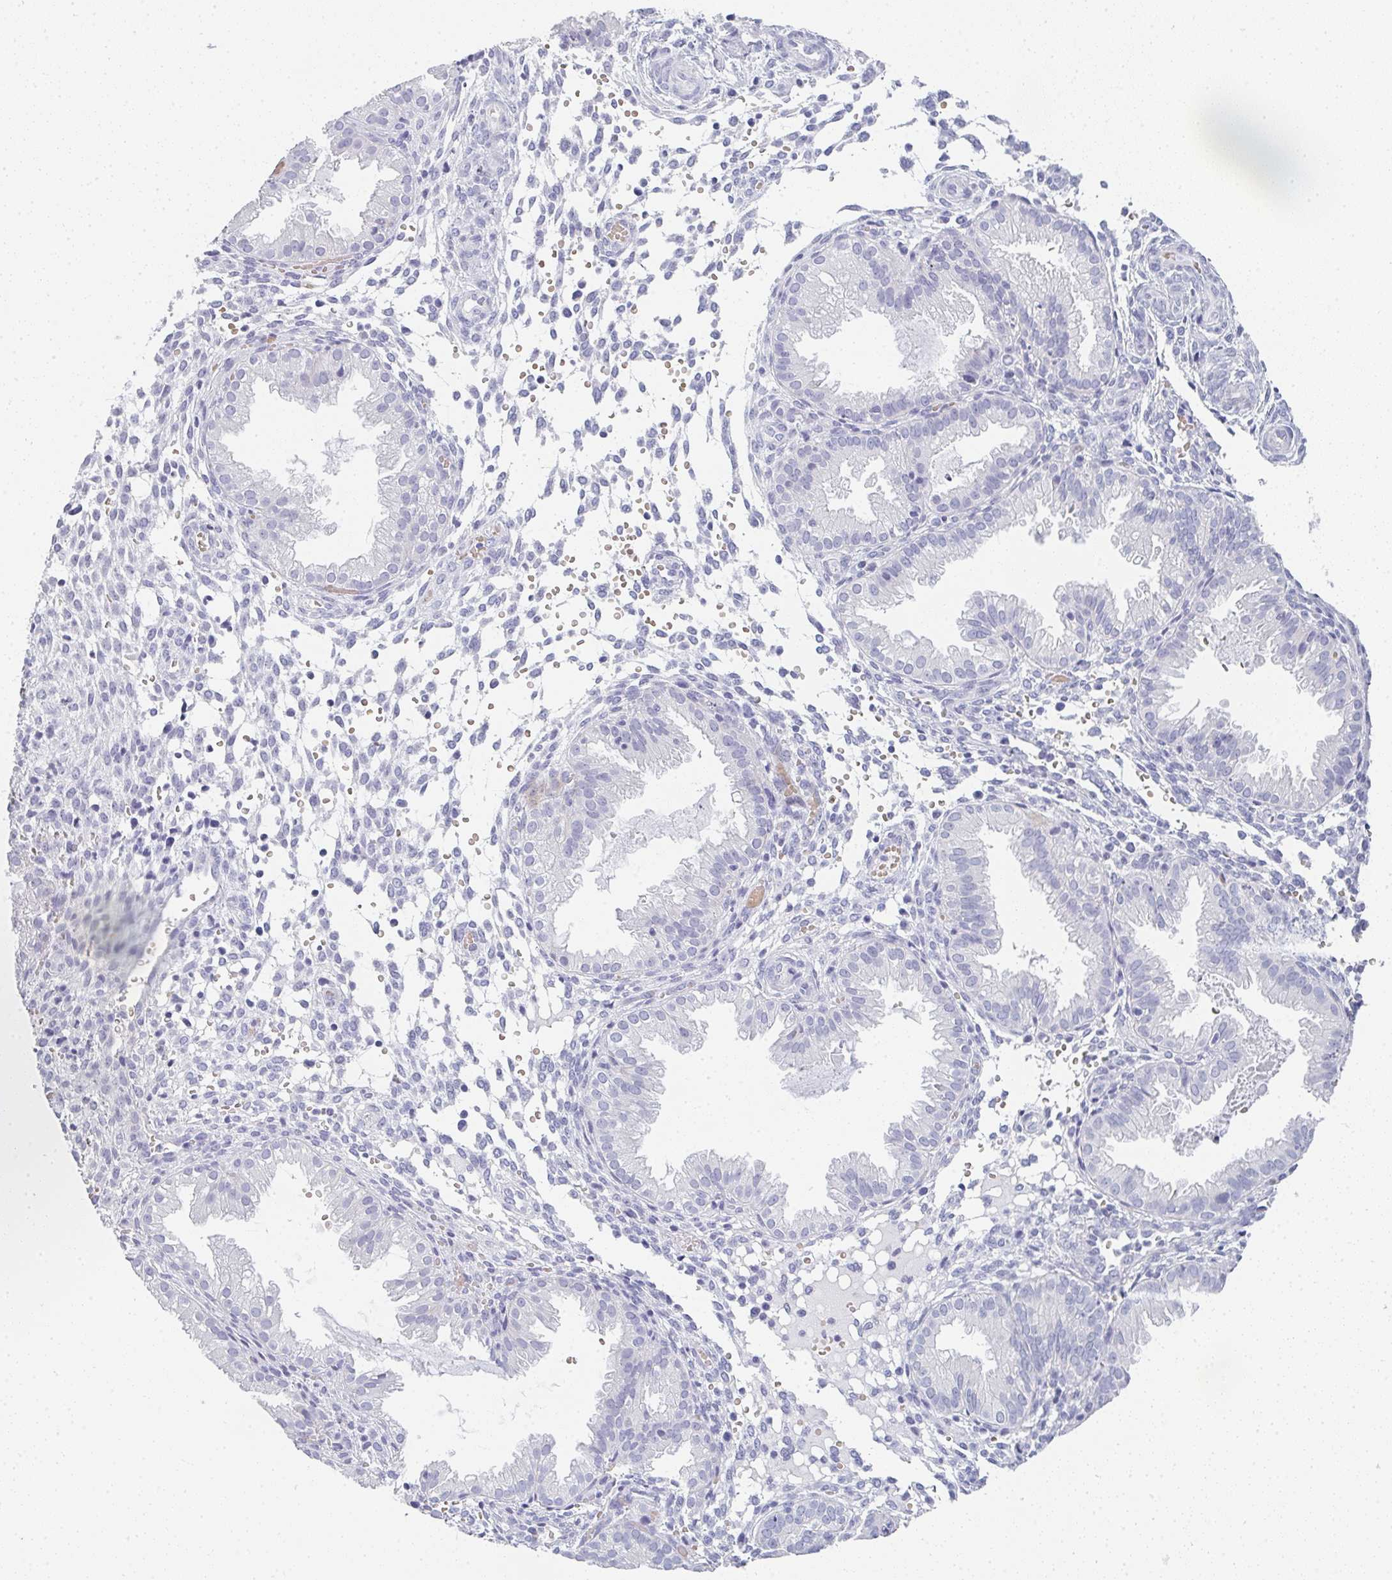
{"staining": {"intensity": "negative", "quantity": "none", "location": "none"}, "tissue": "endometrium", "cell_type": "Cells in endometrial stroma", "image_type": "normal", "snomed": [{"axis": "morphology", "description": "Normal tissue, NOS"}, {"axis": "topography", "description": "Endometrium"}], "caption": "Immunohistochemistry micrograph of normal endometrium: endometrium stained with DAB (3,3'-diaminobenzidine) shows no significant protein expression in cells in endometrial stroma. Brightfield microscopy of immunohistochemistry (IHC) stained with DAB (3,3'-diaminobenzidine) (brown) and hematoxylin (blue), captured at high magnification.", "gene": "NEU2", "patient": {"sex": "female", "age": 33}}